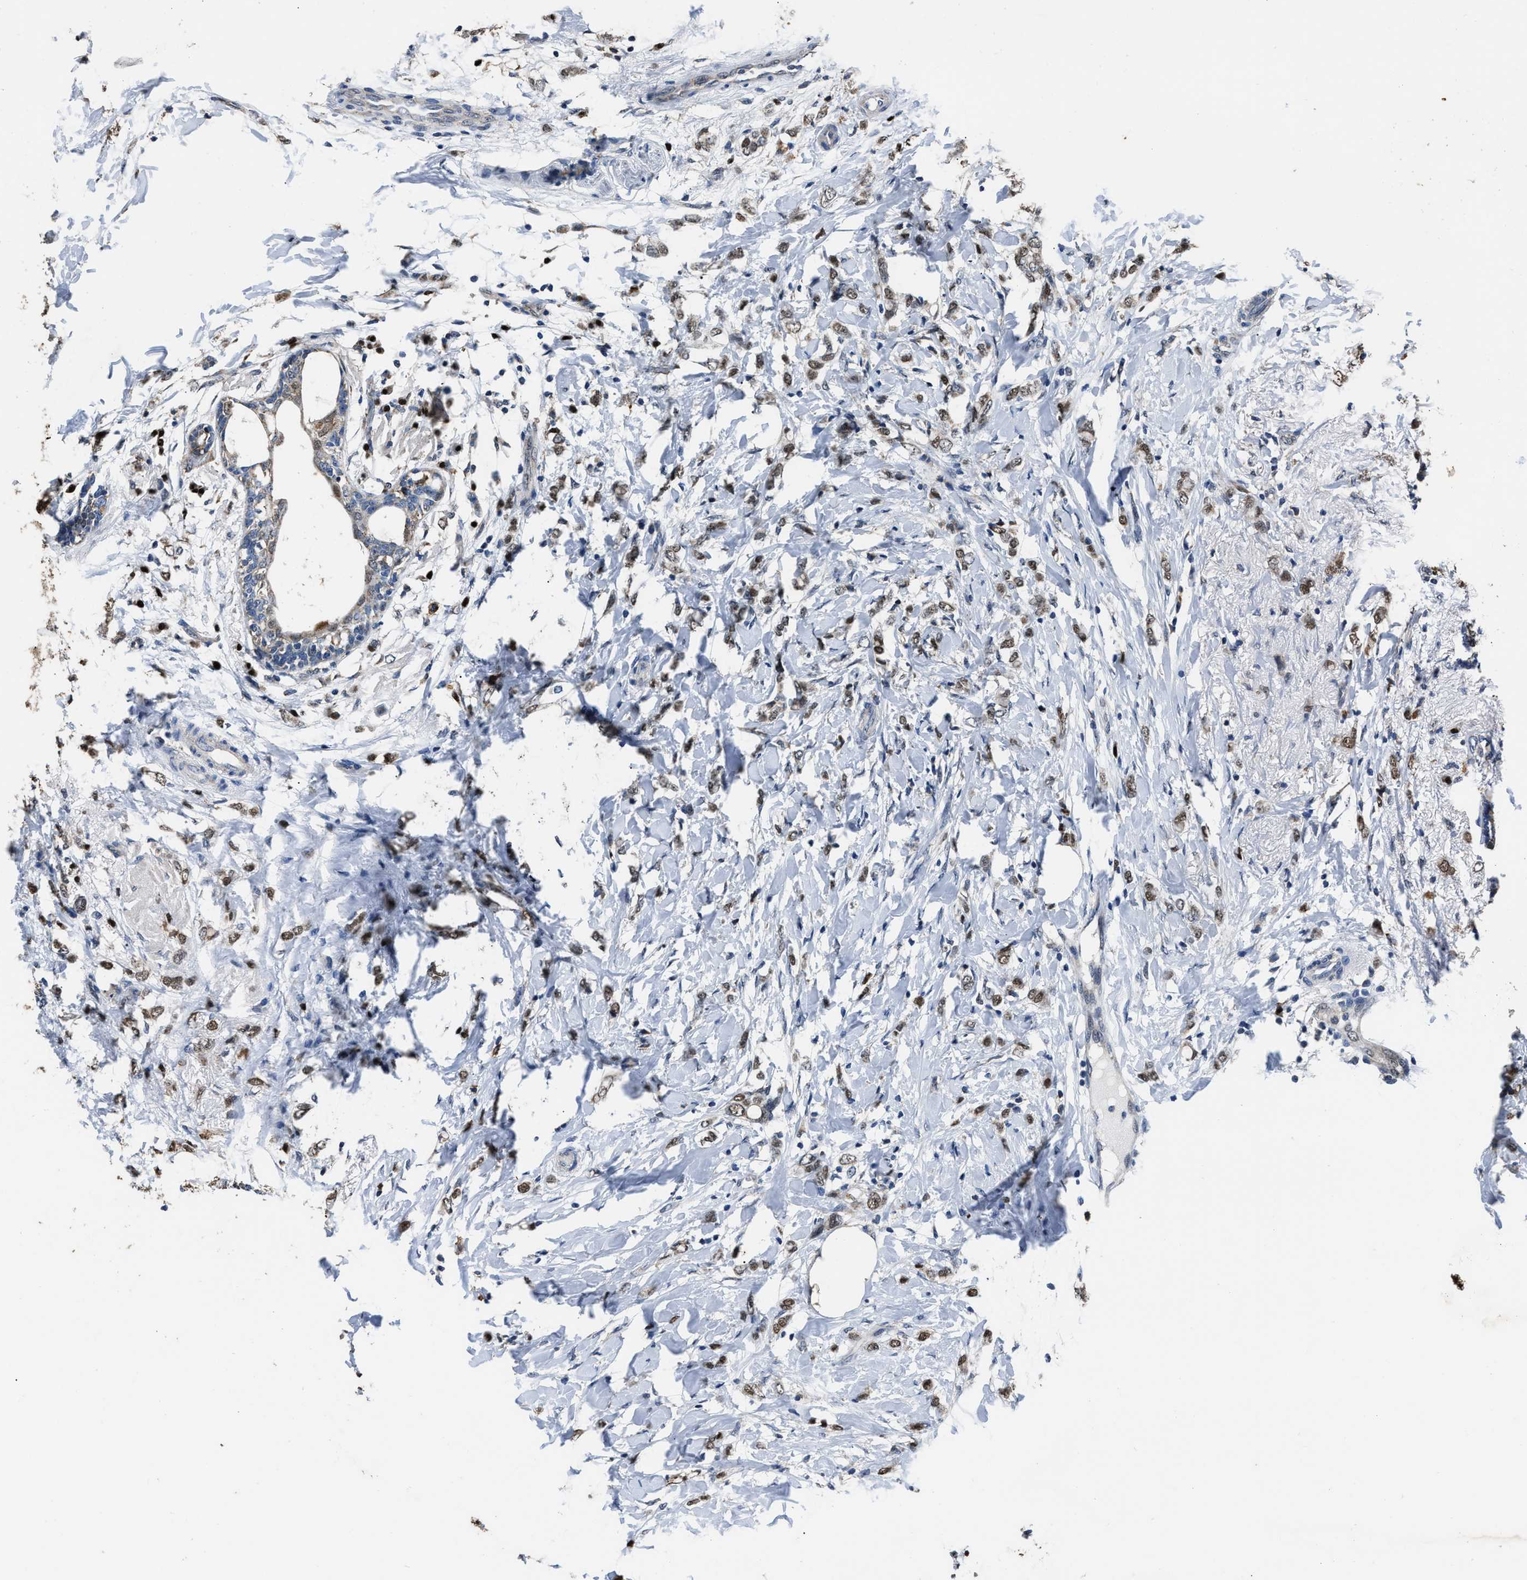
{"staining": {"intensity": "moderate", "quantity": ">75%", "location": "nuclear"}, "tissue": "breast cancer", "cell_type": "Tumor cells", "image_type": "cancer", "snomed": [{"axis": "morphology", "description": "Normal tissue, NOS"}, {"axis": "morphology", "description": "Lobular carcinoma"}, {"axis": "topography", "description": "Breast"}], "caption": "Breast lobular carcinoma was stained to show a protein in brown. There is medium levels of moderate nuclear positivity in approximately >75% of tumor cells.", "gene": "NSUN5", "patient": {"sex": "female", "age": 47}}